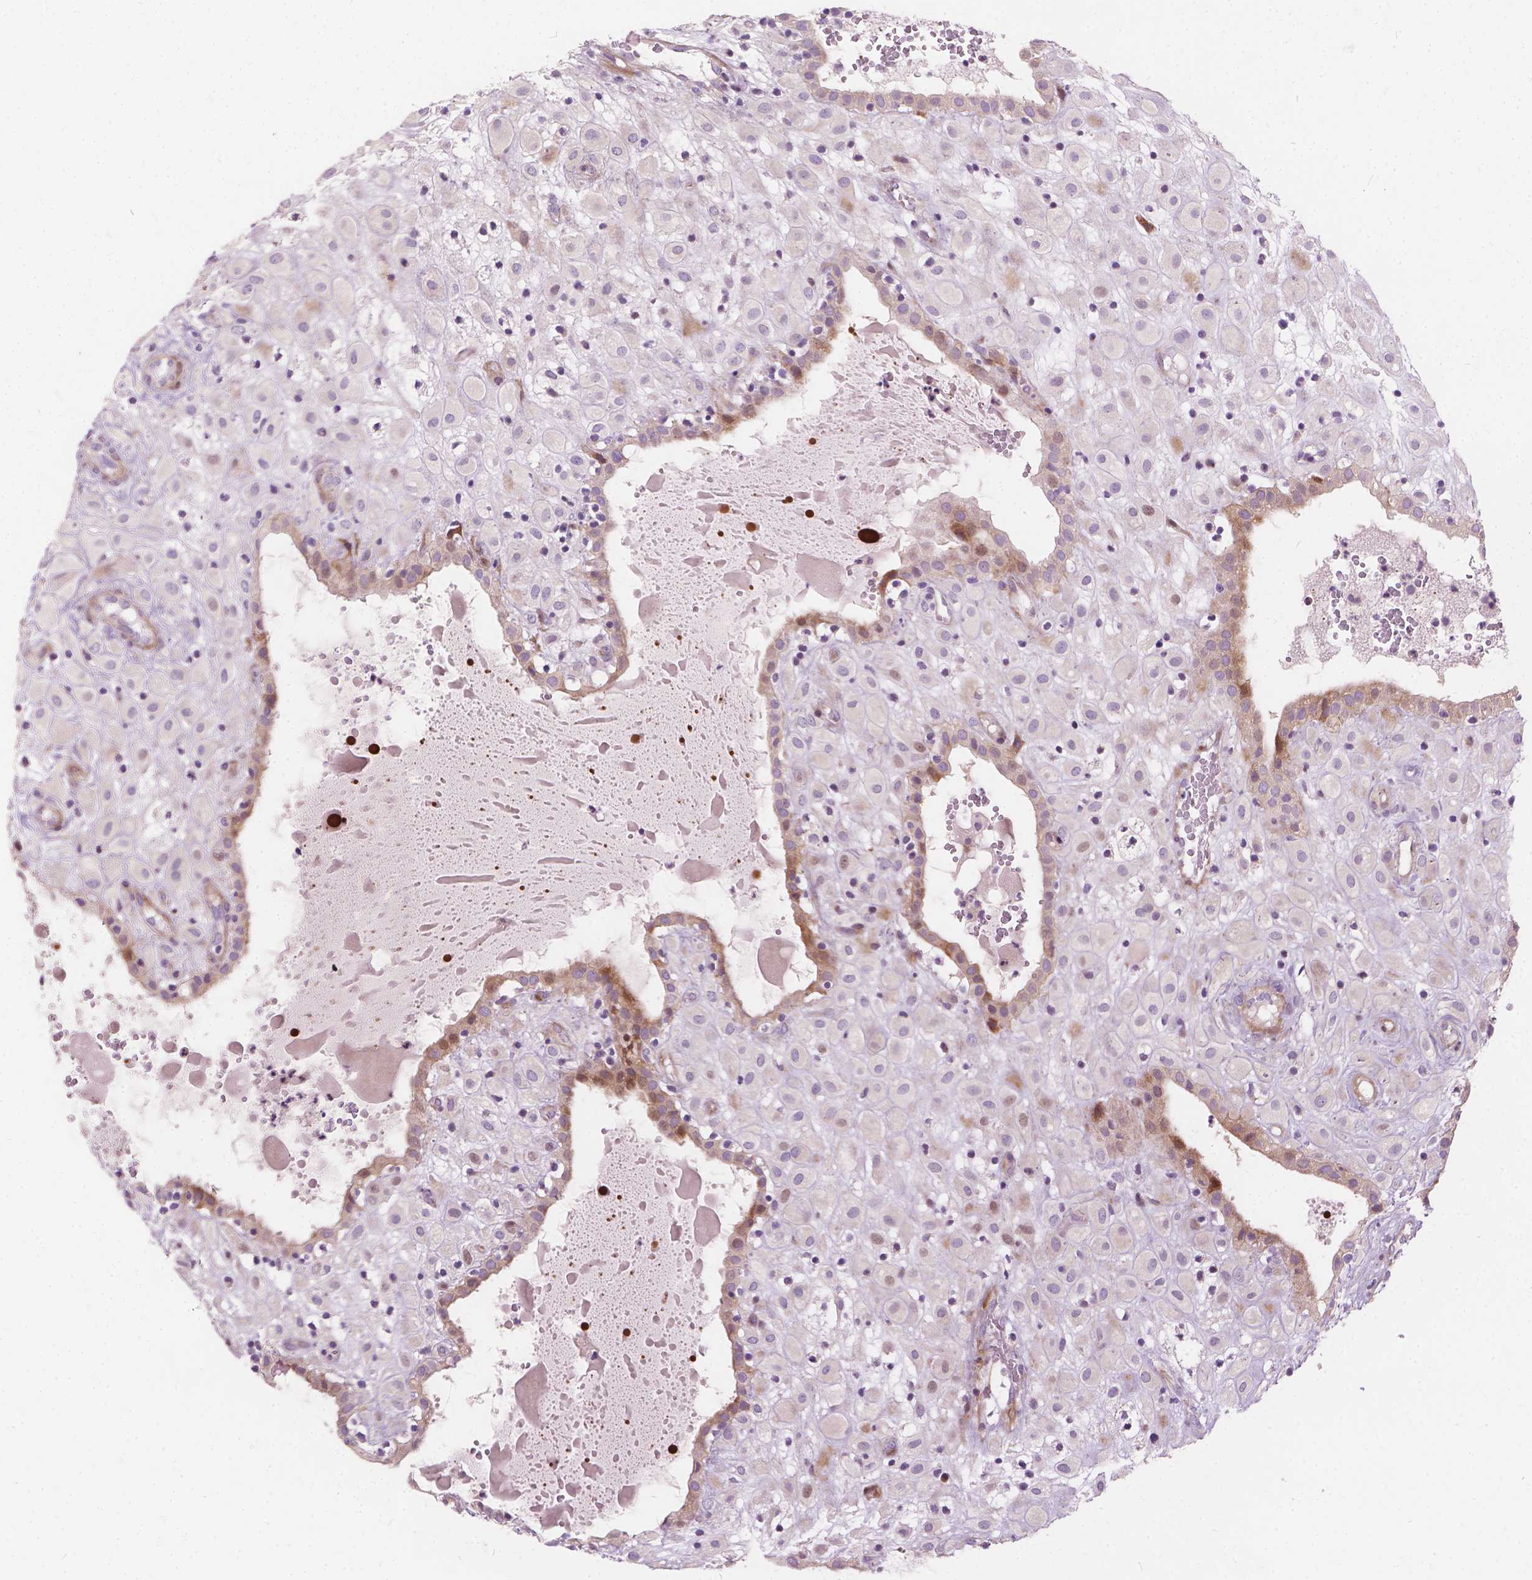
{"staining": {"intensity": "negative", "quantity": "none", "location": "none"}, "tissue": "placenta", "cell_type": "Decidual cells", "image_type": "normal", "snomed": [{"axis": "morphology", "description": "Normal tissue, NOS"}, {"axis": "topography", "description": "Placenta"}], "caption": "IHC micrograph of unremarkable placenta: human placenta stained with DAB reveals no significant protein staining in decidual cells.", "gene": "MORN1", "patient": {"sex": "female", "age": 24}}